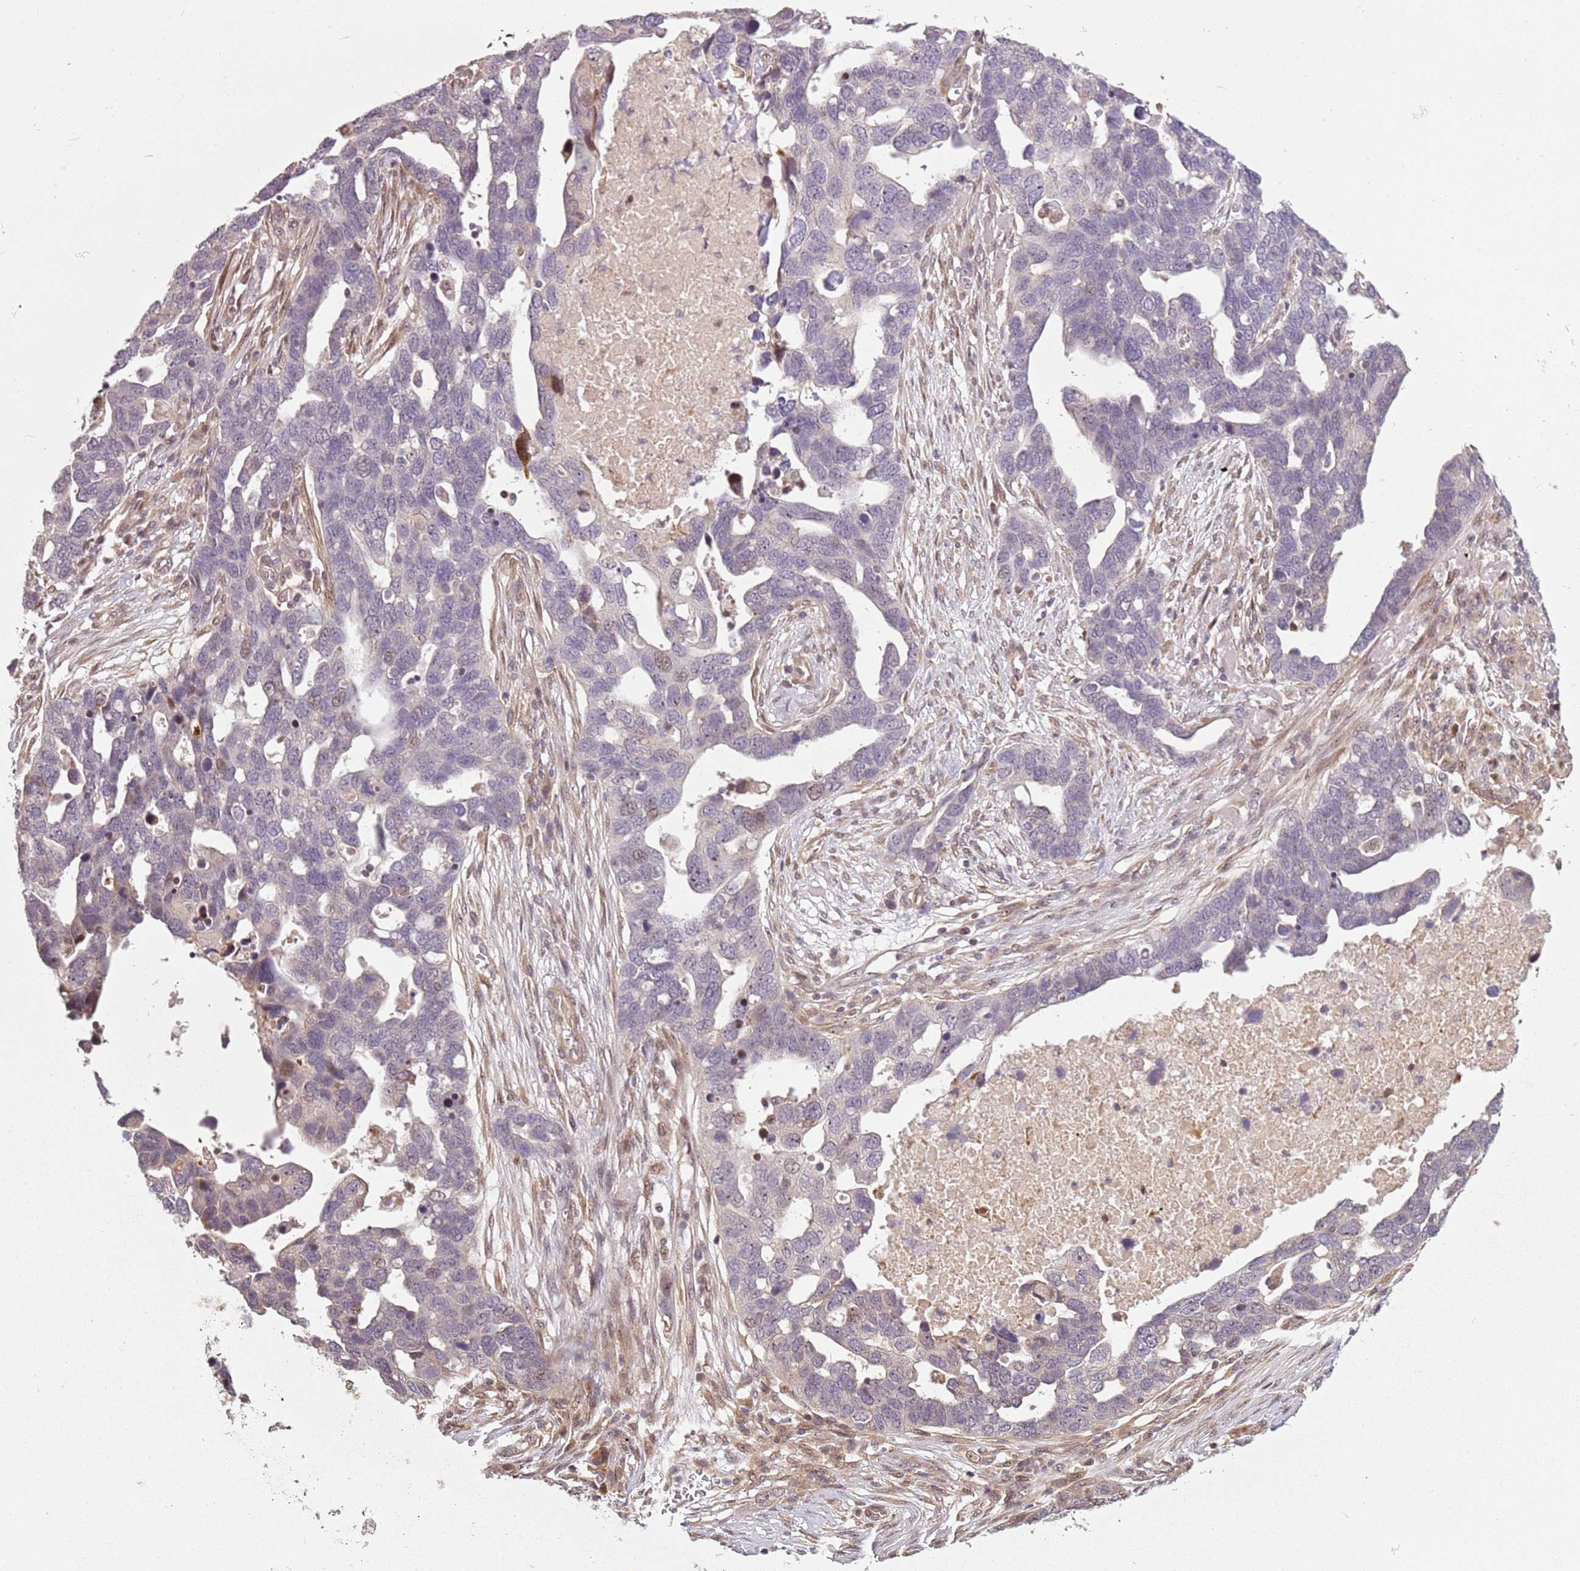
{"staining": {"intensity": "weak", "quantity": "<25%", "location": "nuclear"}, "tissue": "ovarian cancer", "cell_type": "Tumor cells", "image_type": "cancer", "snomed": [{"axis": "morphology", "description": "Cystadenocarcinoma, serous, NOS"}, {"axis": "topography", "description": "Ovary"}], "caption": "DAB immunohistochemical staining of human ovarian cancer exhibits no significant staining in tumor cells. (DAB (3,3'-diaminobenzidine) IHC, high magnification).", "gene": "CHURC1", "patient": {"sex": "female", "age": 54}}